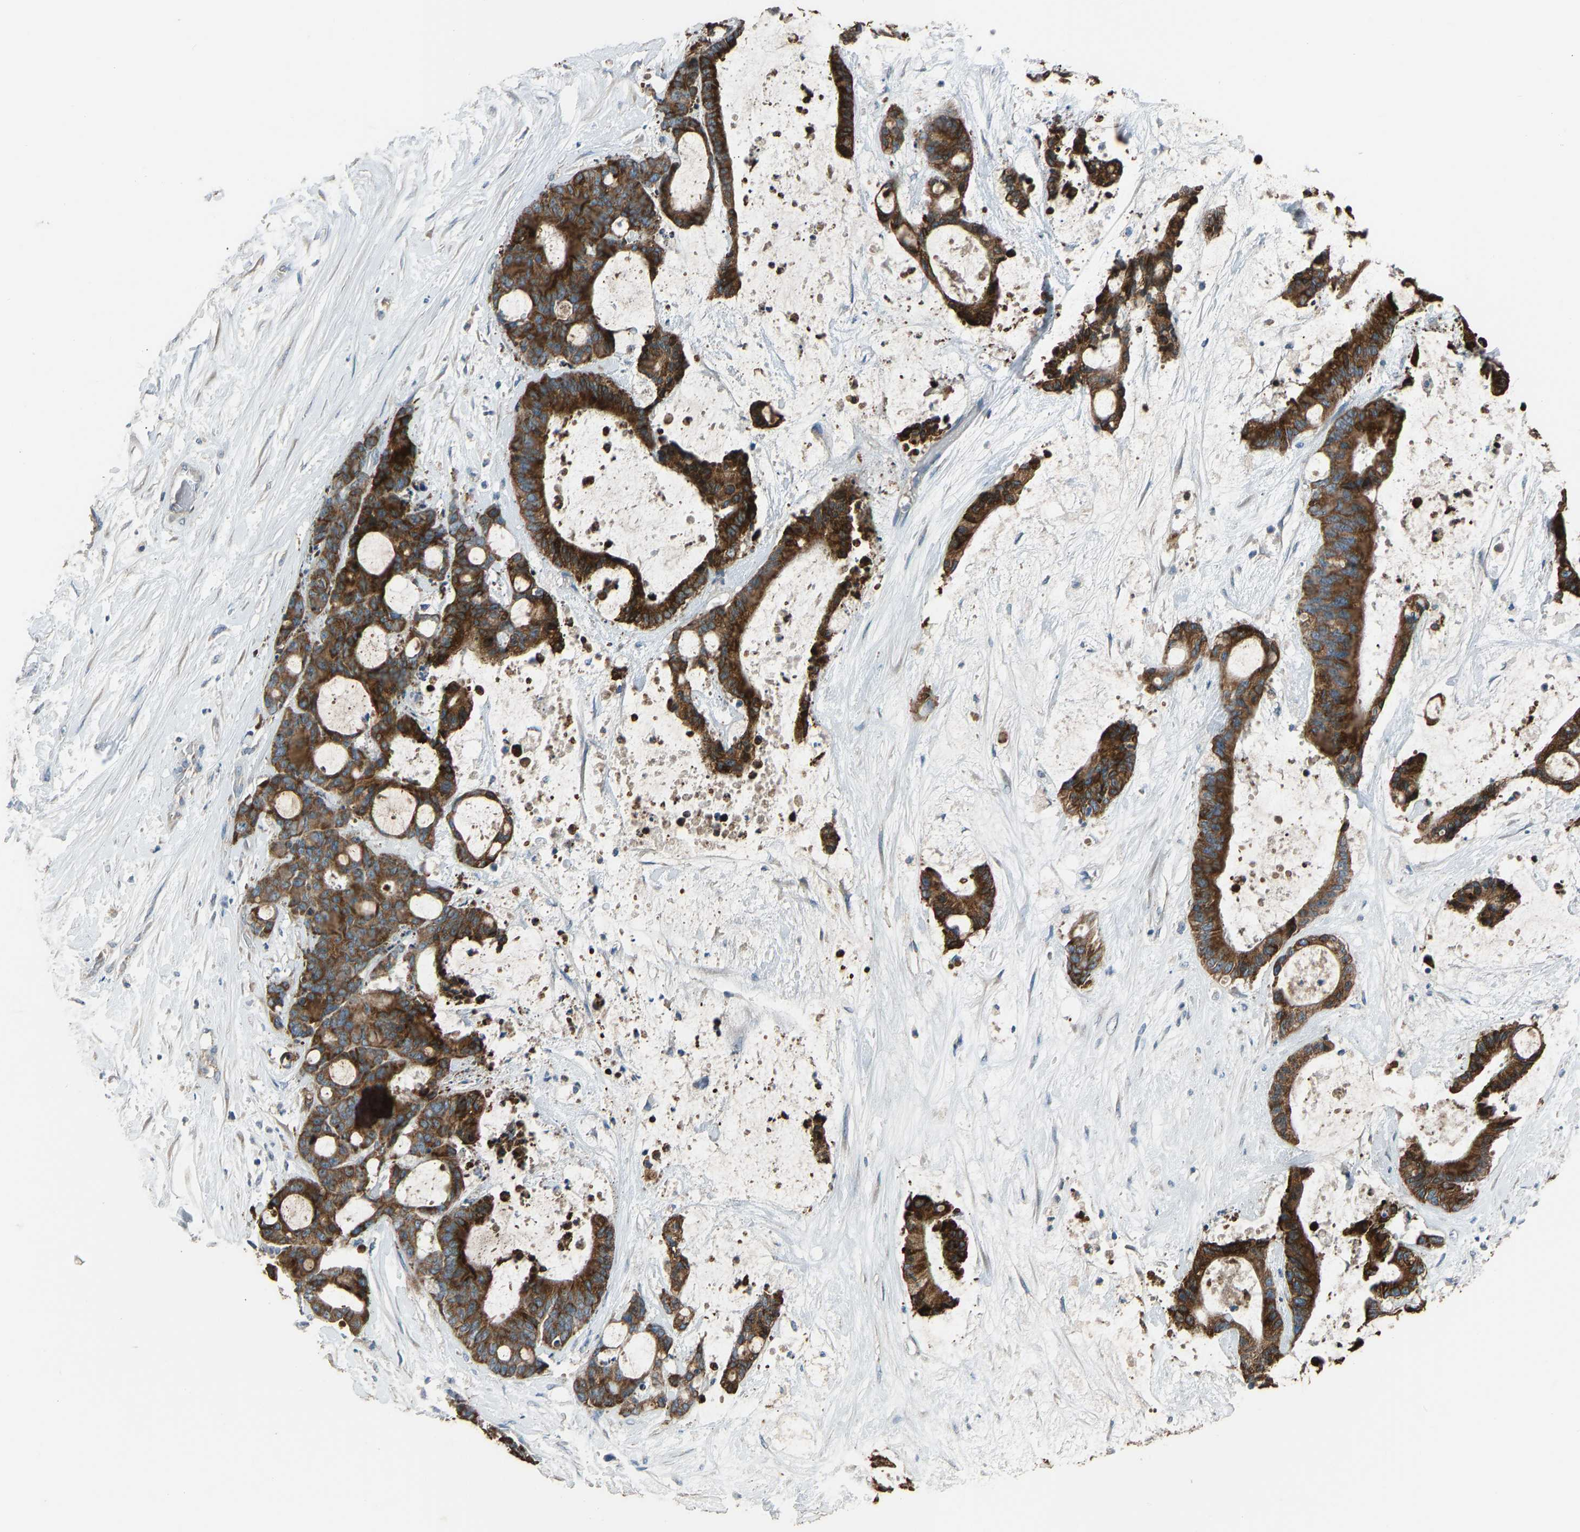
{"staining": {"intensity": "strong", "quantity": ">75%", "location": "cytoplasmic/membranous"}, "tissue": "liver cancer", "cell_type": "Tumor cells", "image_type": "cancer", "snomed": [{"axis": "morphology", "description": "Cholangiocarcinoma"}, {"axis": "topography", "description": "Liver"}], "caption": "This is a photomicrograph of immunohistochemistry staining of liver cholangiocarcinoma, which shows strong staining in the cytoplasmic/membranous of tumor cells.", "gene": "TGFBR3", "patient": {"sex": "female", "age": 73}}